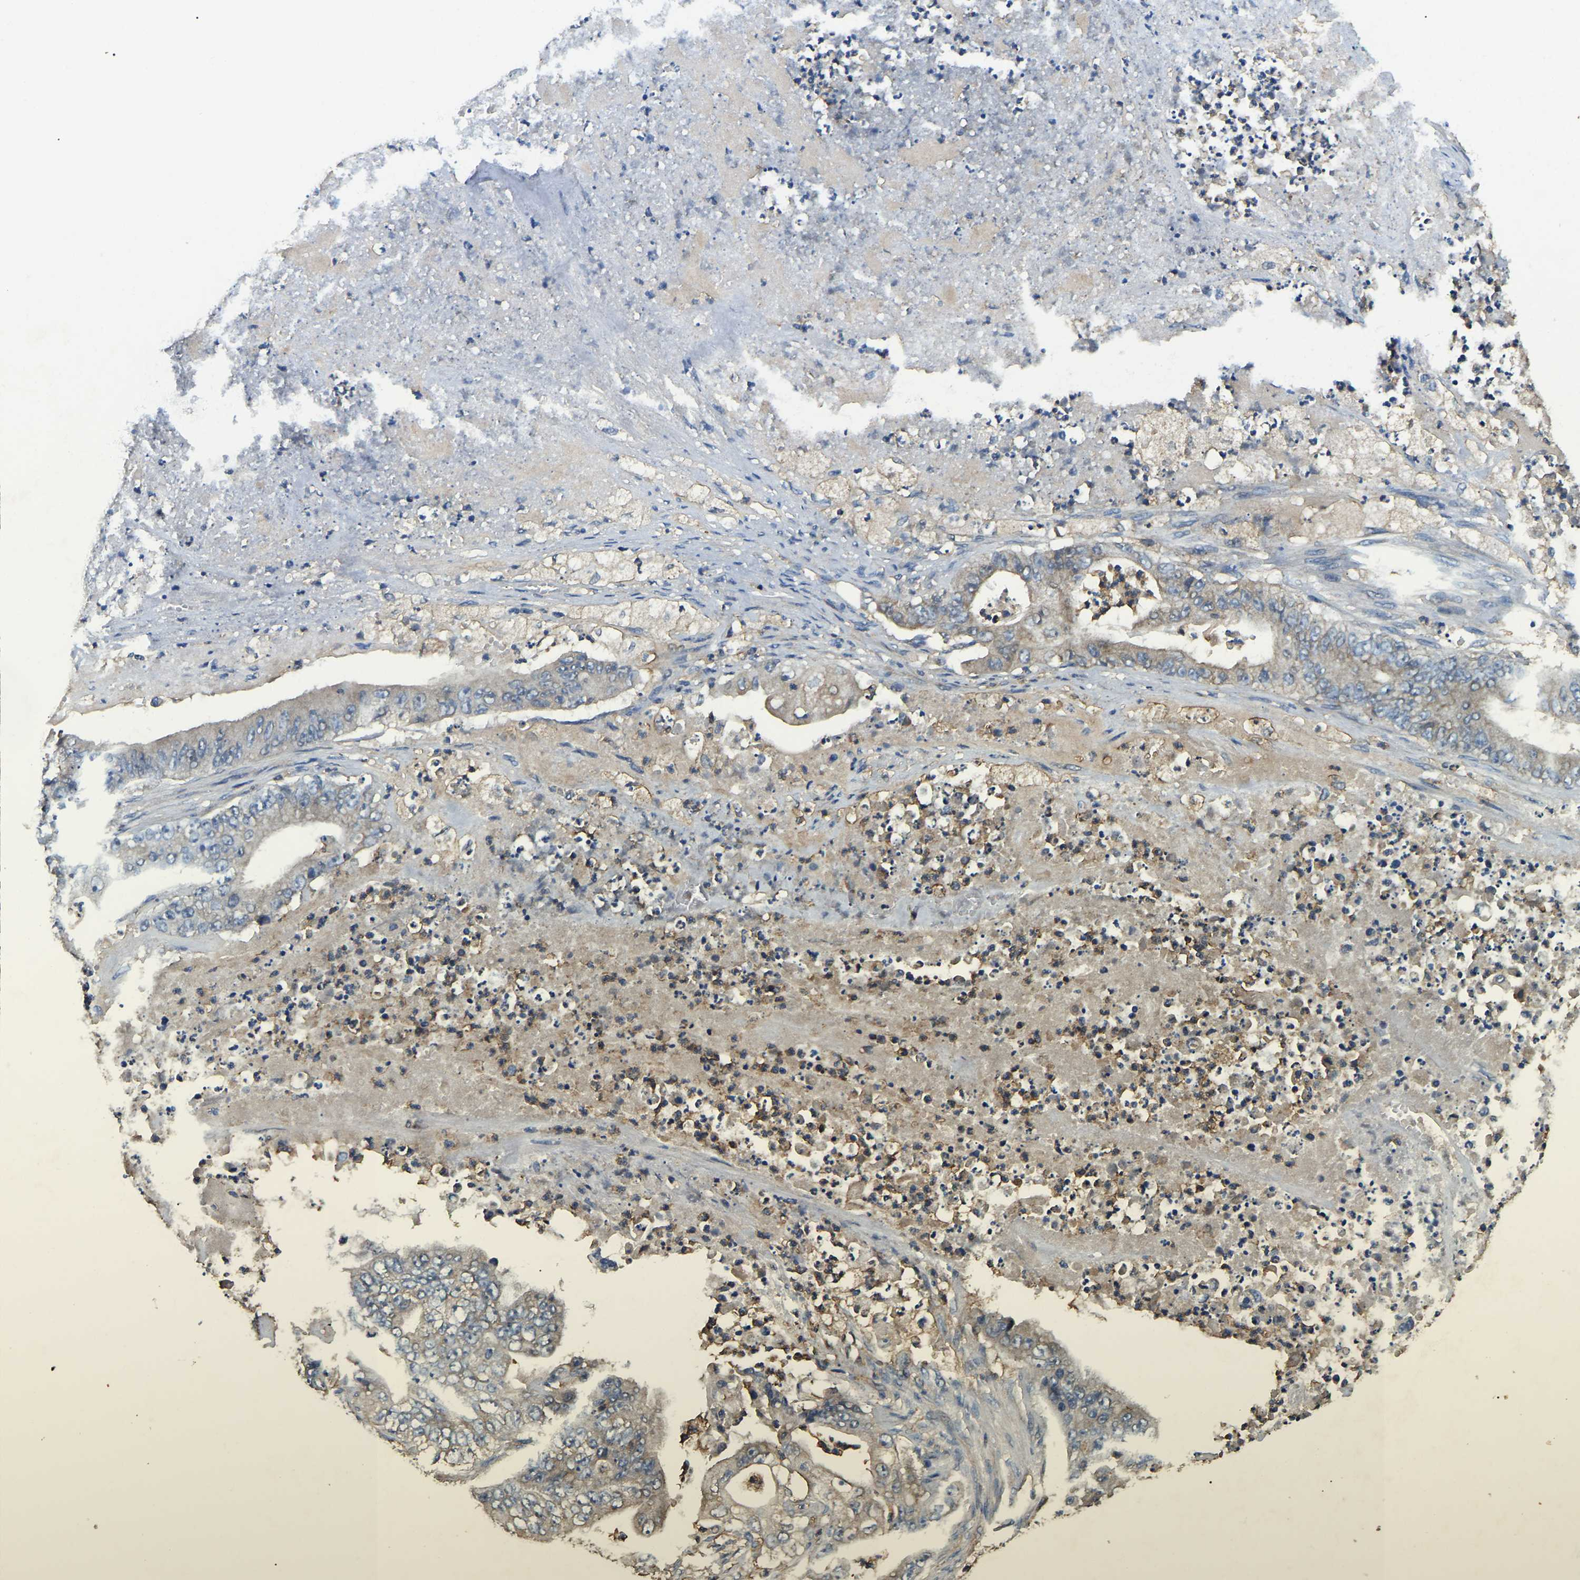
{"staining": {"intensity": "weak", "quantity": "<25%", "location": "cytoplasmic/membranous"}, "tissue": "stomach cancer", "cell_type": "Tumor cells", "image_type": "cancer", "snomed": [{"axis": "morphology", "description": "Adenocarcinoma, NOS"}, {"axis": "topography", "description": "Stomach"}], "caption": "The immunohistochemistry photomicrograph has no significant positivity in tumor cells of stomach adenocarcinoma tissue.", "gene": "SMPD2", "patient": {"sex": "female", "age": 73}}